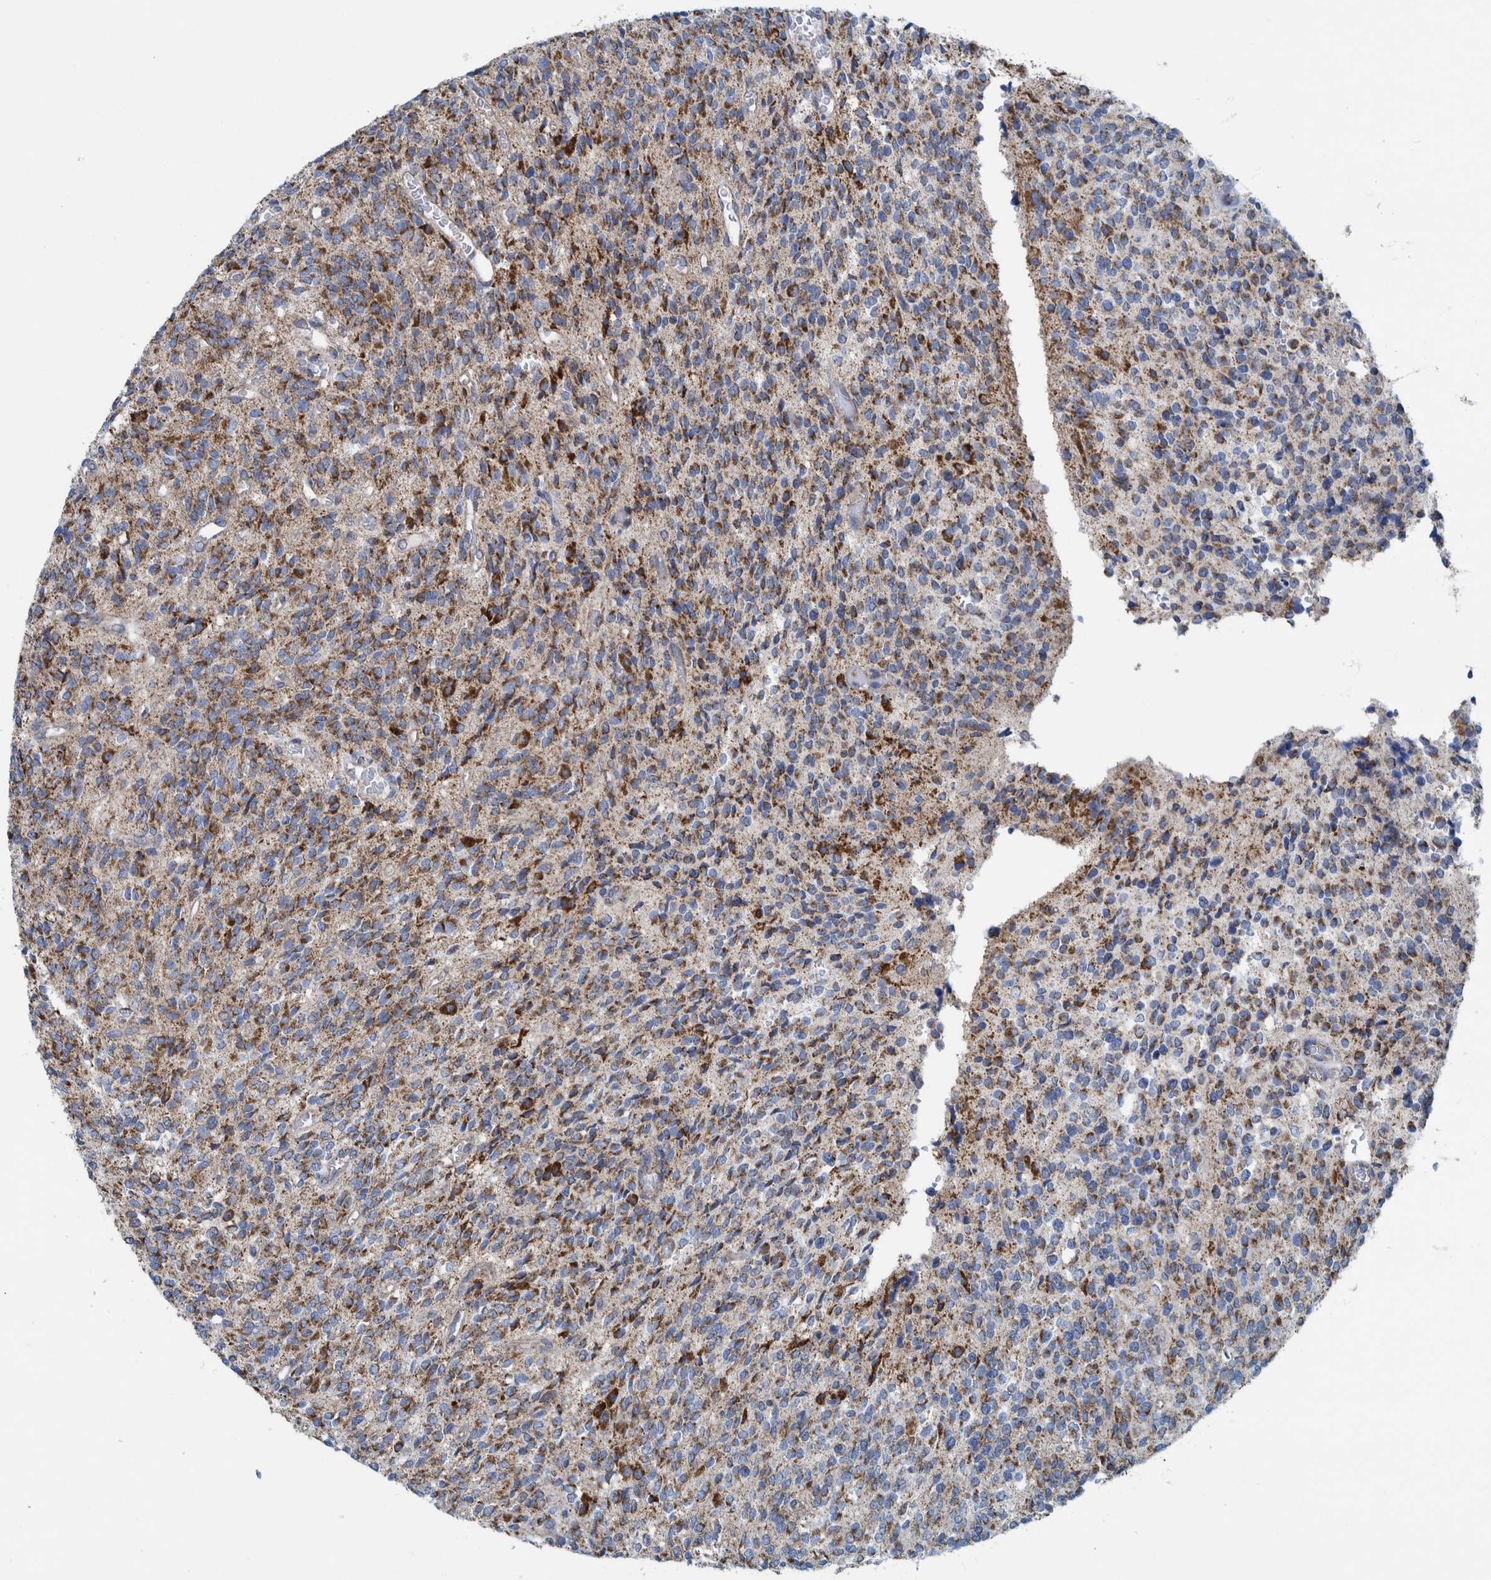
{"staining": {"intensity": "strong", "quantity": "25%-75%", "location": "cytoplasmic/membranous"}, "tissue": "glioma", "cell_type": "Tumor cells", "image_type": "cancer", "snomed": [{"axis": "morphology", "description": "Glioma, malignant, High grade"}, {"axis": "topography", "description": "Brain"}], "caption": "An IHC photomicrograph of neoplastic tissue is shown. Protein staining in brown highlights strong cytoplasmic/membranous positivity in glioma within tumor cells. Using DAB (brown) and hematoxylin (blue) stains, captured at high magnification using brightfield microscopy.", "gene": "MRPS7", "patient": {"sex": "male", "age": 34}}